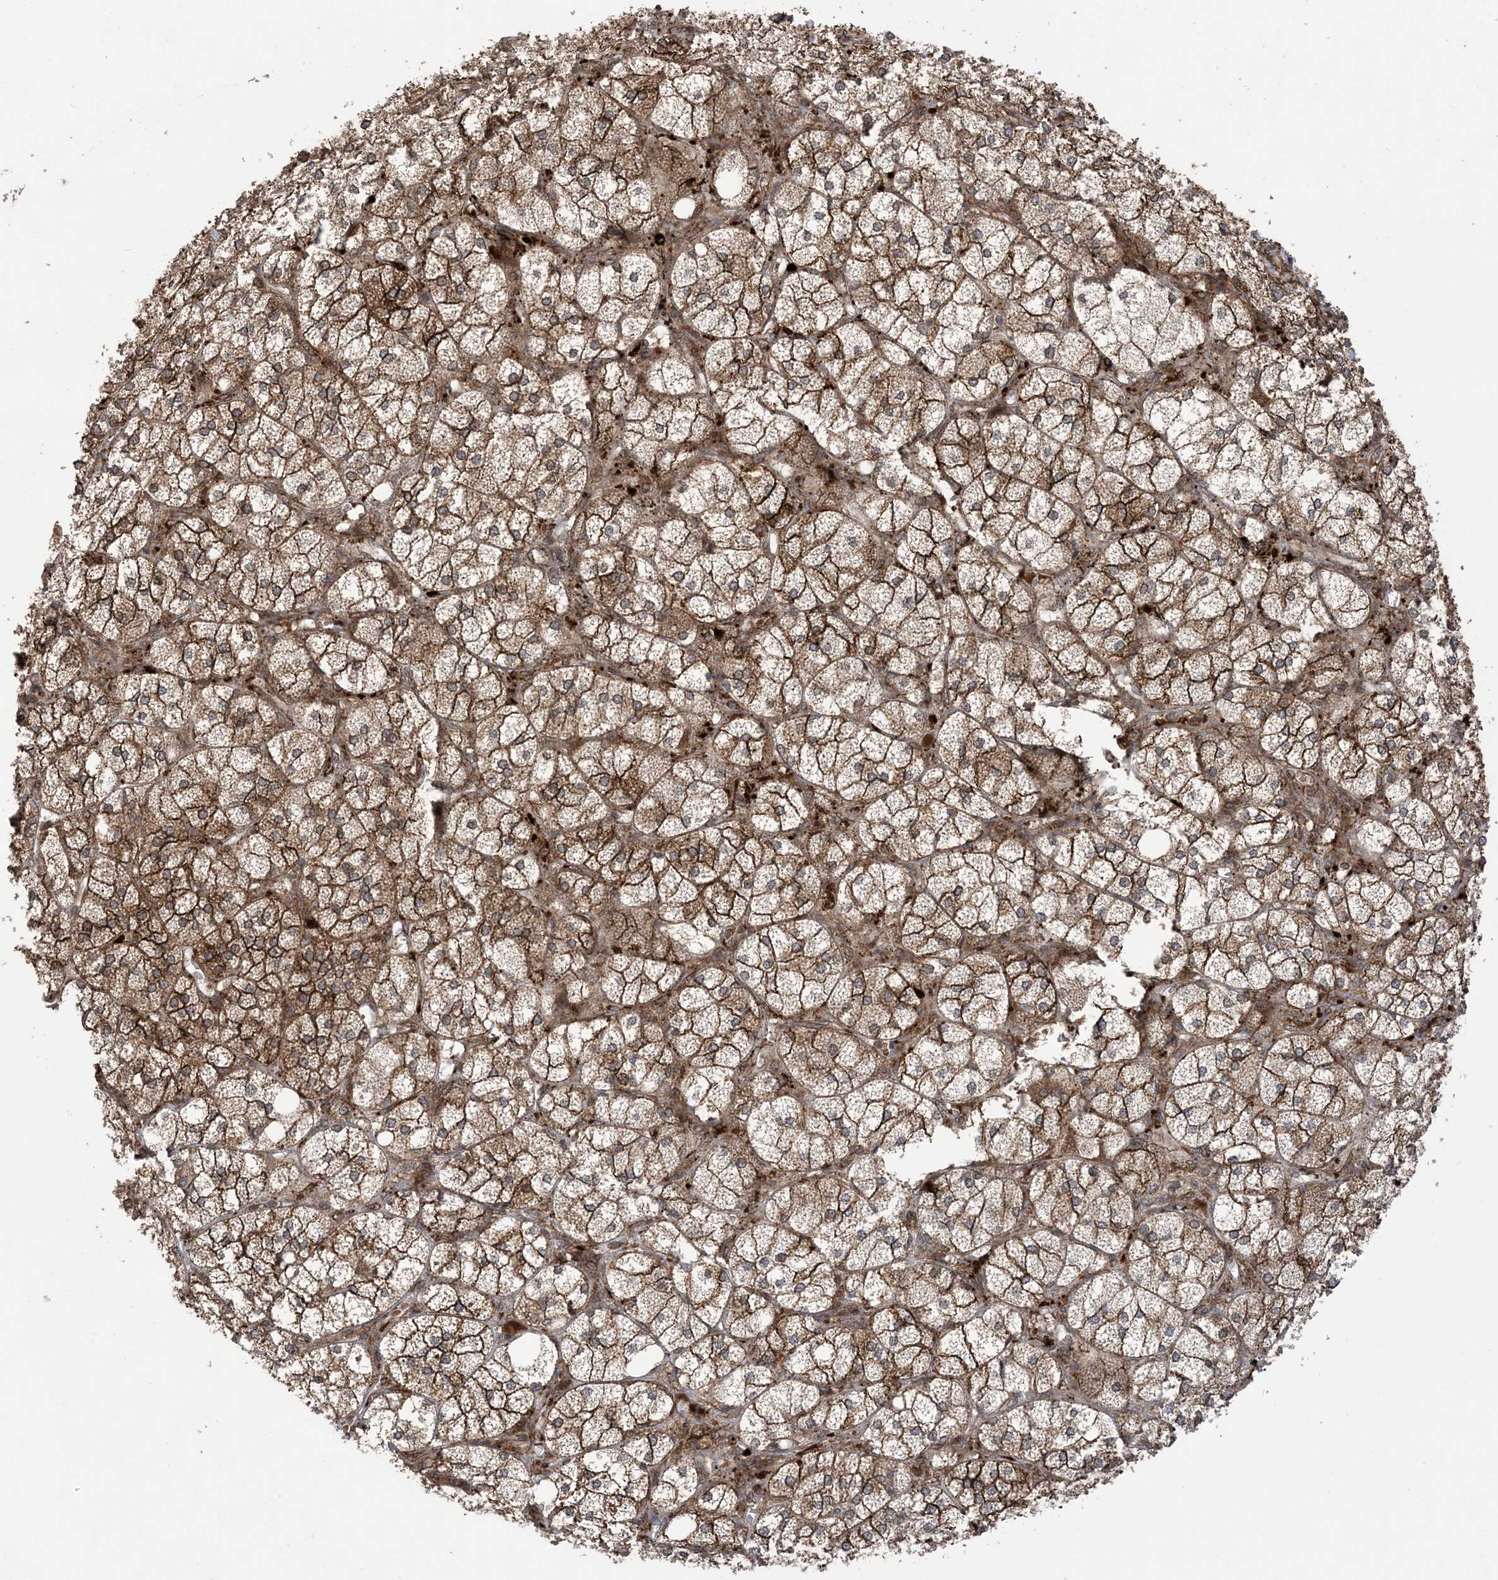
{"staining": {"intensity": "strong", "quantity": ">75%", "location": "cytoplasmic/membranous"}, "tissue": "adrenal gland", "cell_type": "Glandular cells", "image_type": "normal", "snomed": [{"axis": "morphology", "description": "Normal tissue, NOS"}, {"axis": "topography", "description": "Adrenal gland"}], "caption": "Glandular cells reveal high levels of strong cytoplasmic/membranous staining in about >75% of cells in normal human adrenal gland.", "gene": "CASP4", "patient": {"sex": "female", "age": 61}}